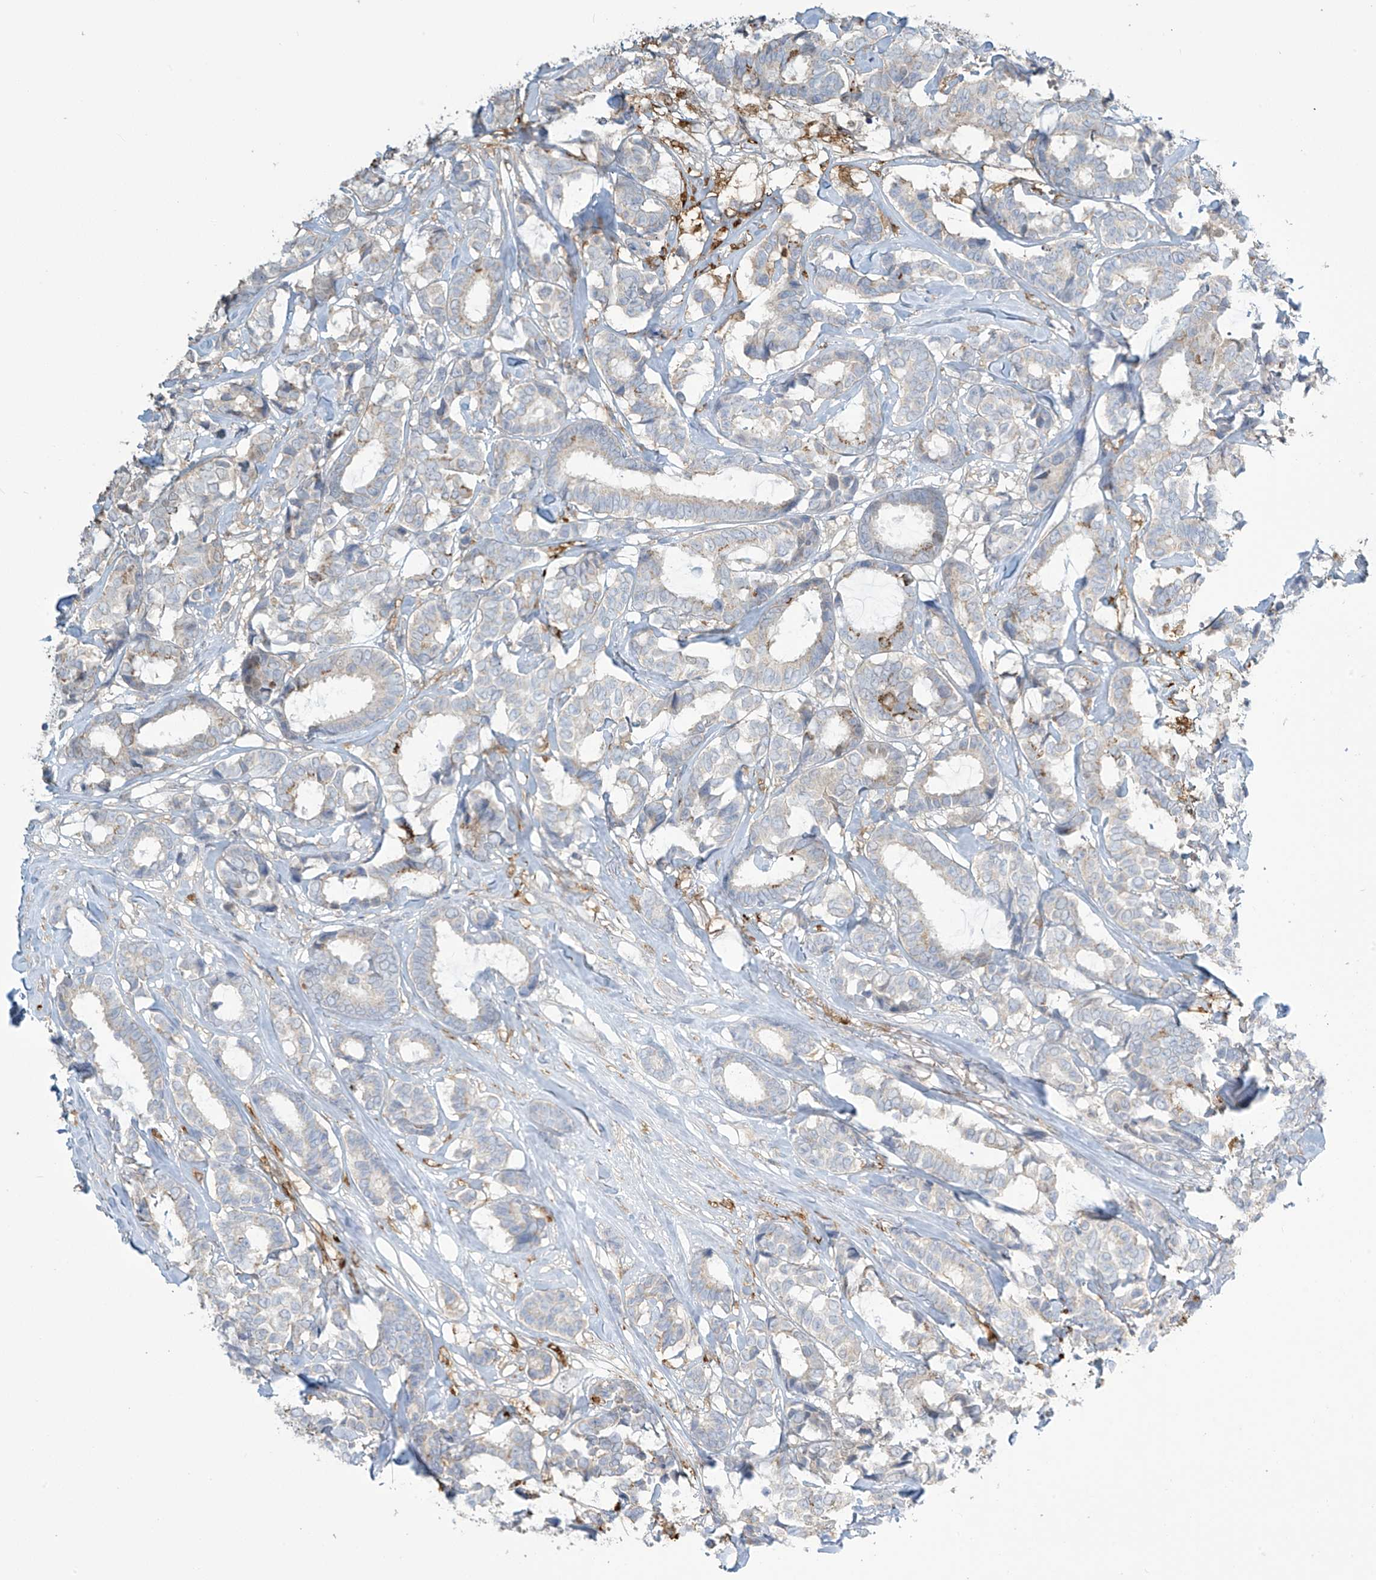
{"staining": {"intensity": "negative", "quantity": "none", "location": "none"}, "tissue": "breast cancer", "cell_type": "Tumor cells", "image_type": "cancer", "snomed": [{"axis": "morphology", "description": "Duct carcinoma"}, {"axis": "topography", "description": "Breast"}], "caption": "Breast cancer stained for a protein using IHC demonstrates no expression tumor cells.", "gene": "TAGAP", "patient": {"sex": "female", "age": 87}}